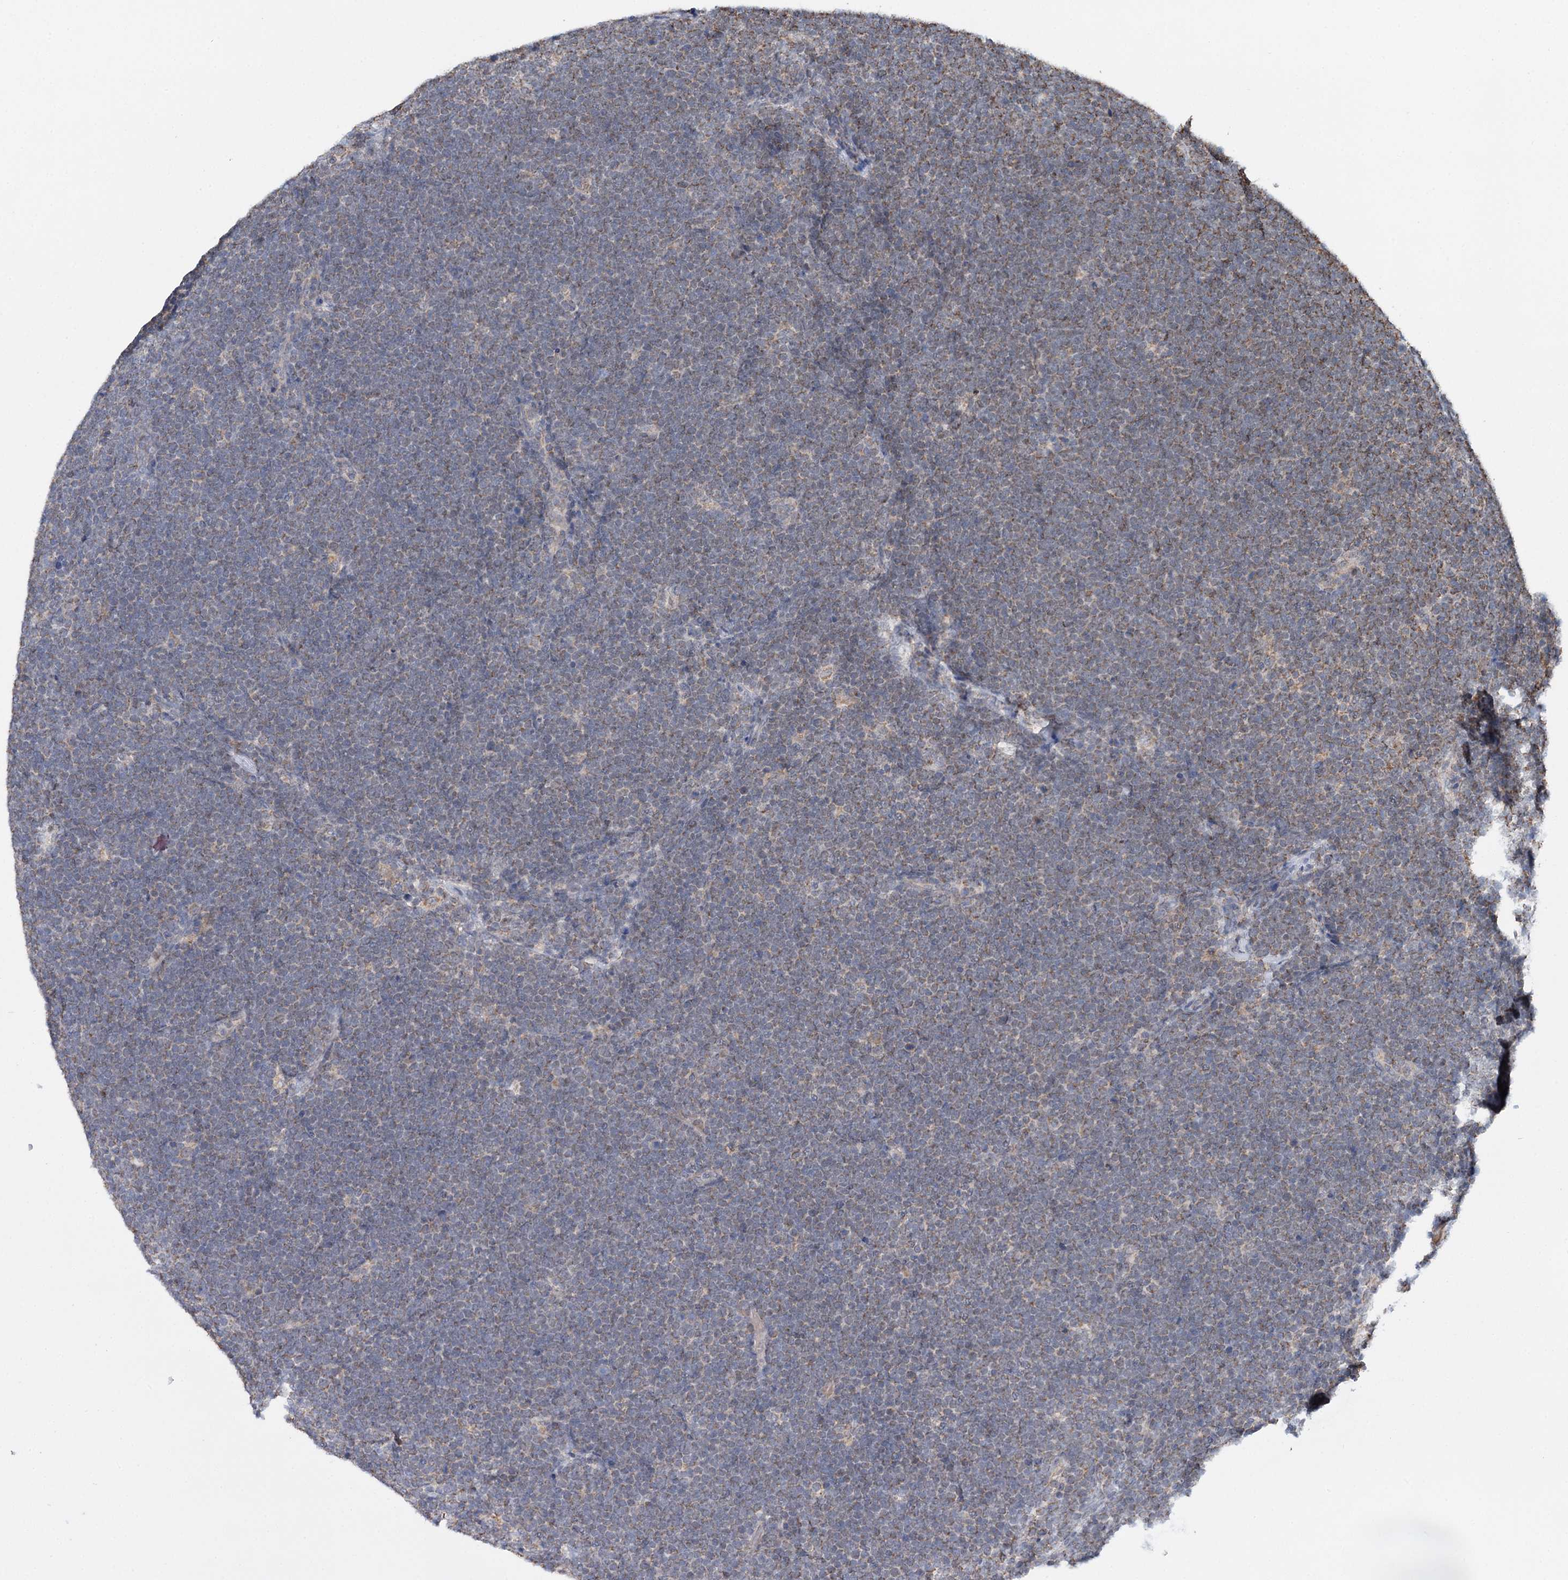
{"staining": {"intensity": "weak", "quantity": "<25%", "location": "cytoplasmic/membranous"}, "tissue": "lymphoma", "cell_type": "Tumor cells", "image_type": "cancer", "snomed": [{"axis": "morphology", "description": "Malignant lymphoma, non-Hodgkin's type, High grade"}, {"axis": "topography", "description": "Lymph node"}], "caption": "DAB immunohistochemical staining of lymphoma exhibits no significant staining in tumor cells.", "gene": "PIK3CB", "patient": {"sex": "male", "age": 13}}